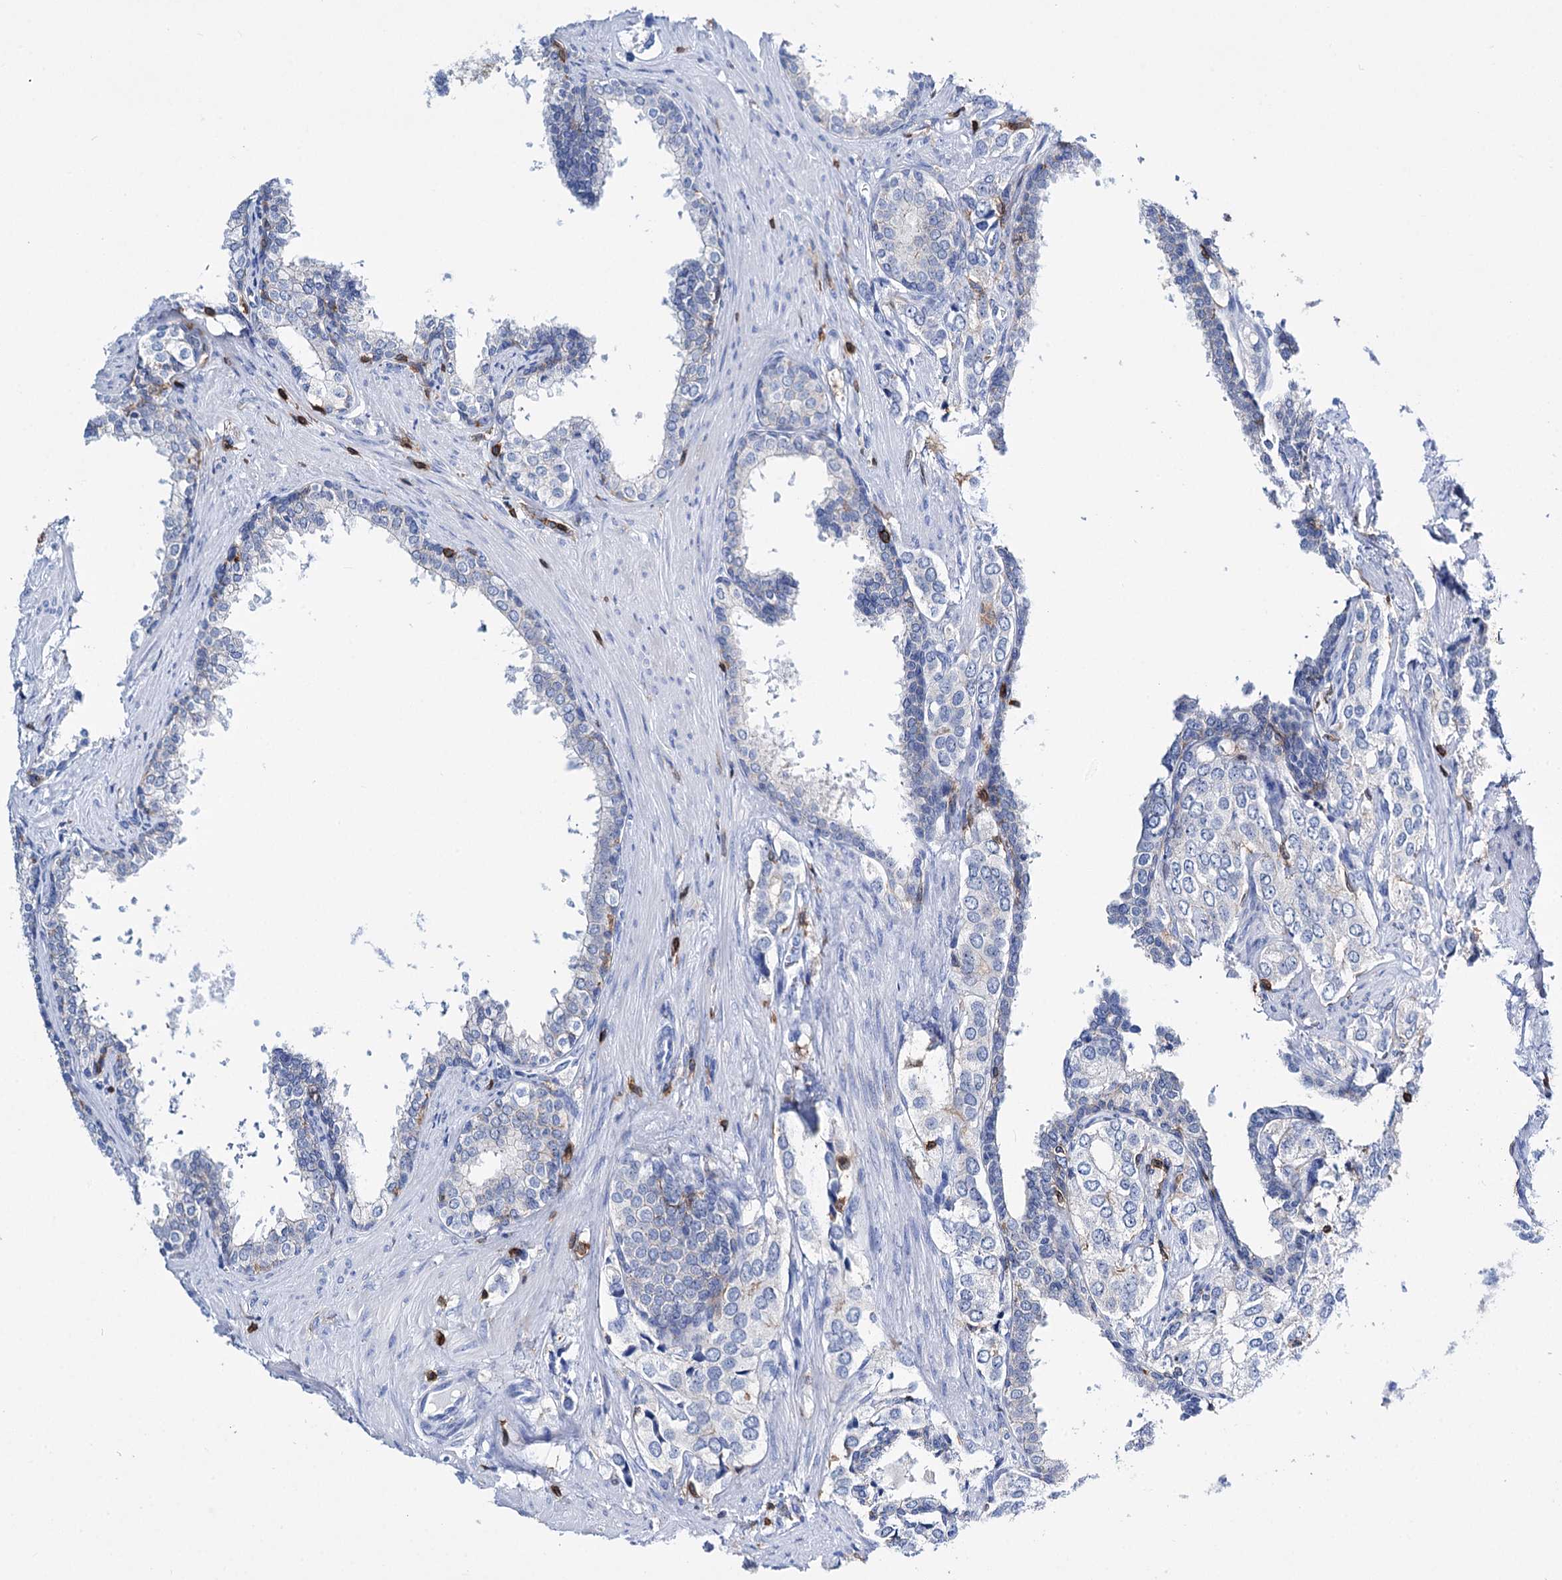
{"staining": {"intensity": "negative", "quantity": "none", "location": "none"}, "tissue": "prostate cancer", "cell_type": "Tumor cells", "image_type": "cancer", "snomed": [{"axis": "morphology", "description": "Adenocarcinoma, High grade"}, {"axis": "topography", "description": "Prostate"}], "caption": "A micrograph of prostate cancer (adenocarcinoma (high-grade)) stained for a protein exhibits no brown staining in tumor cells.", "gene": "DEF6", "patient": {"sex": "male", "age": 66}}